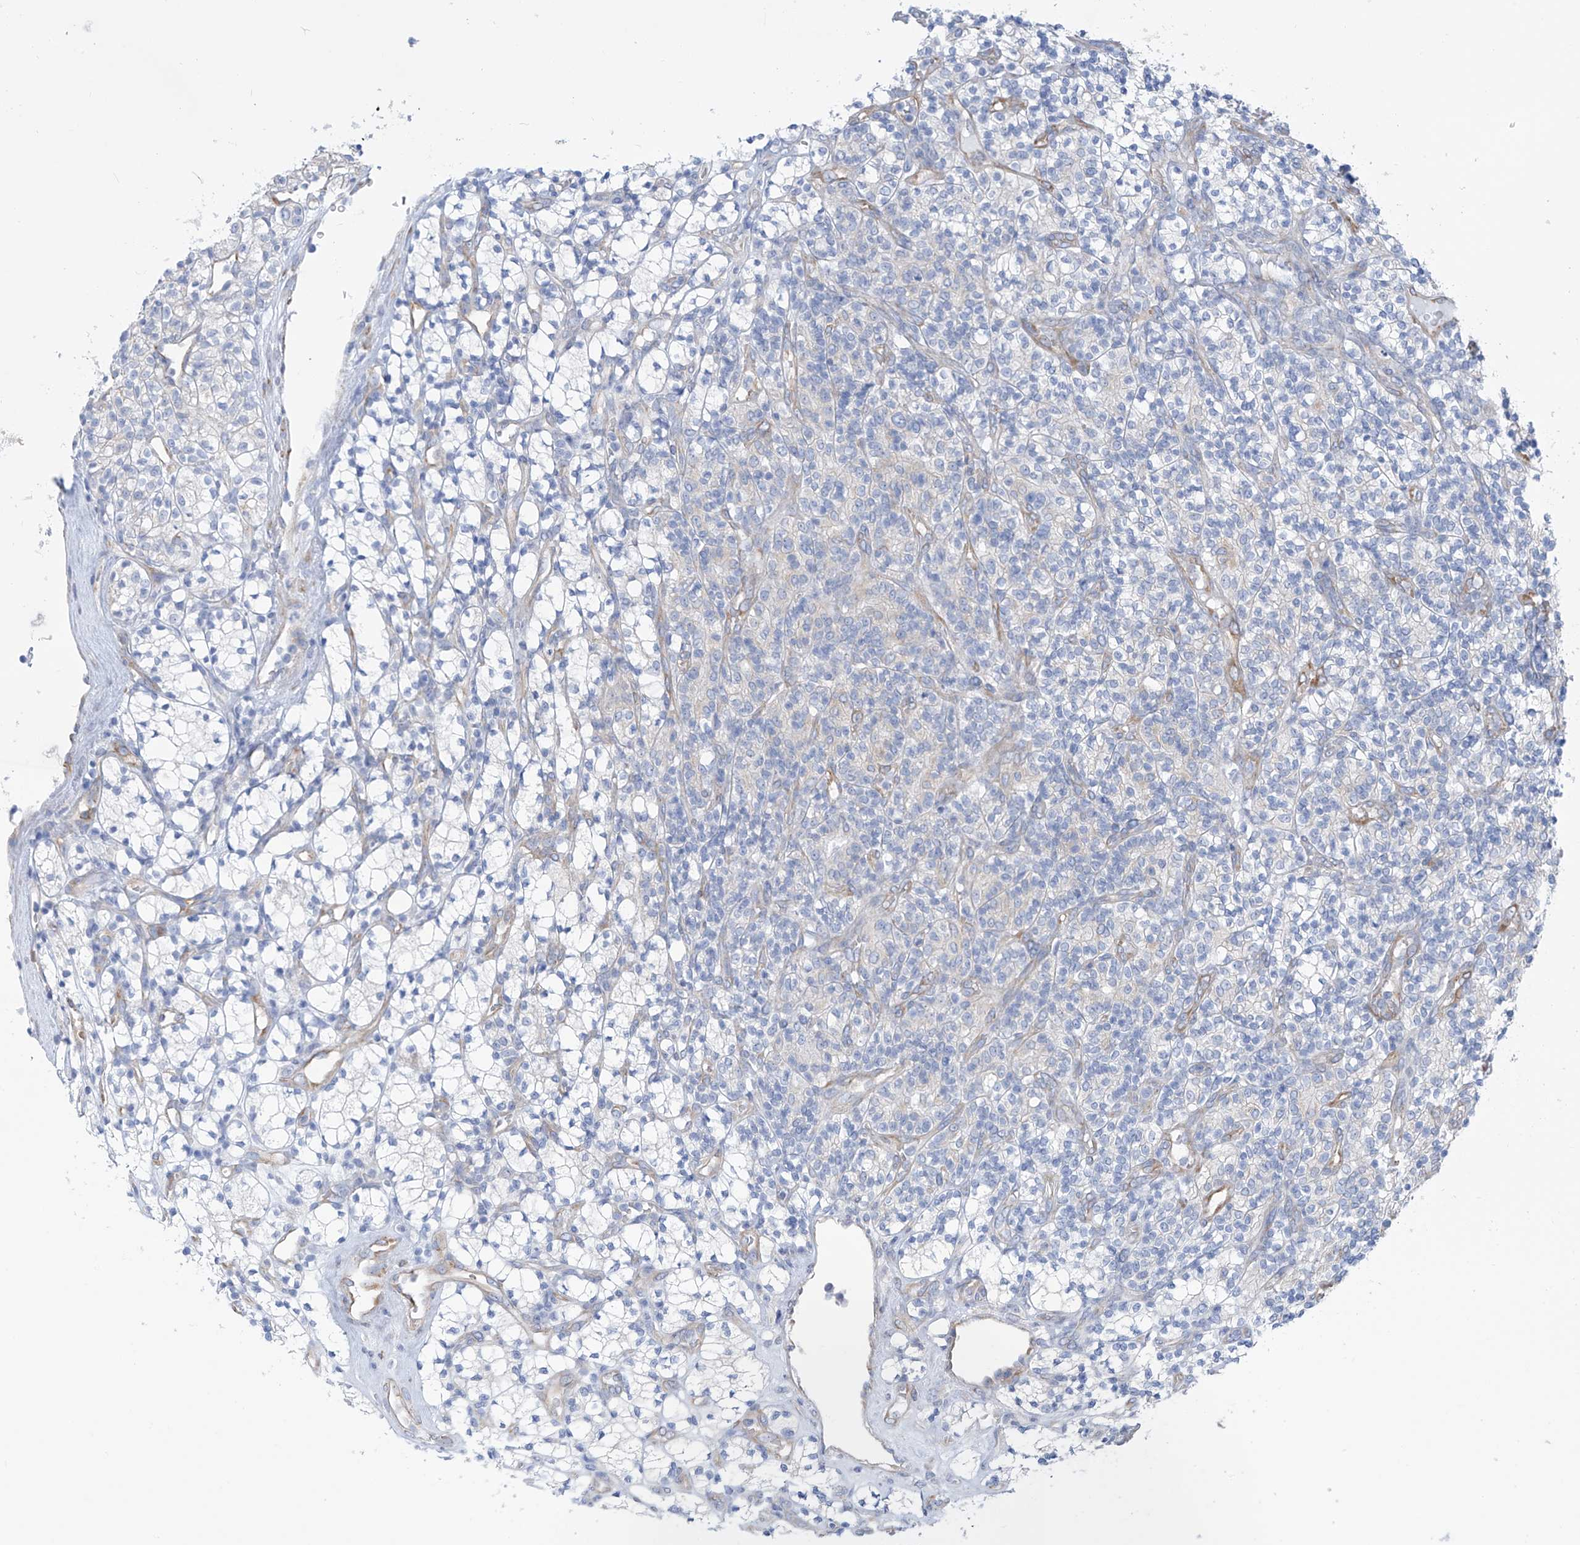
{"staining": {"intensity": "negative", "quantity": "none", "location": "none"}, "tissue": "renal cancer", "cell_type": "Tumor cells", "image_type": "cancer", "snomed": [{"axis": "morphology", "description": "Adenocarcinoma, NOS"}, {"axis": "topography", "description": "Kidney"}], "caption": "Tumor cells show no significant protein expression in renal cancer.", "gene": "RCN2", "patient": {"sex": "male", "age": 77}}